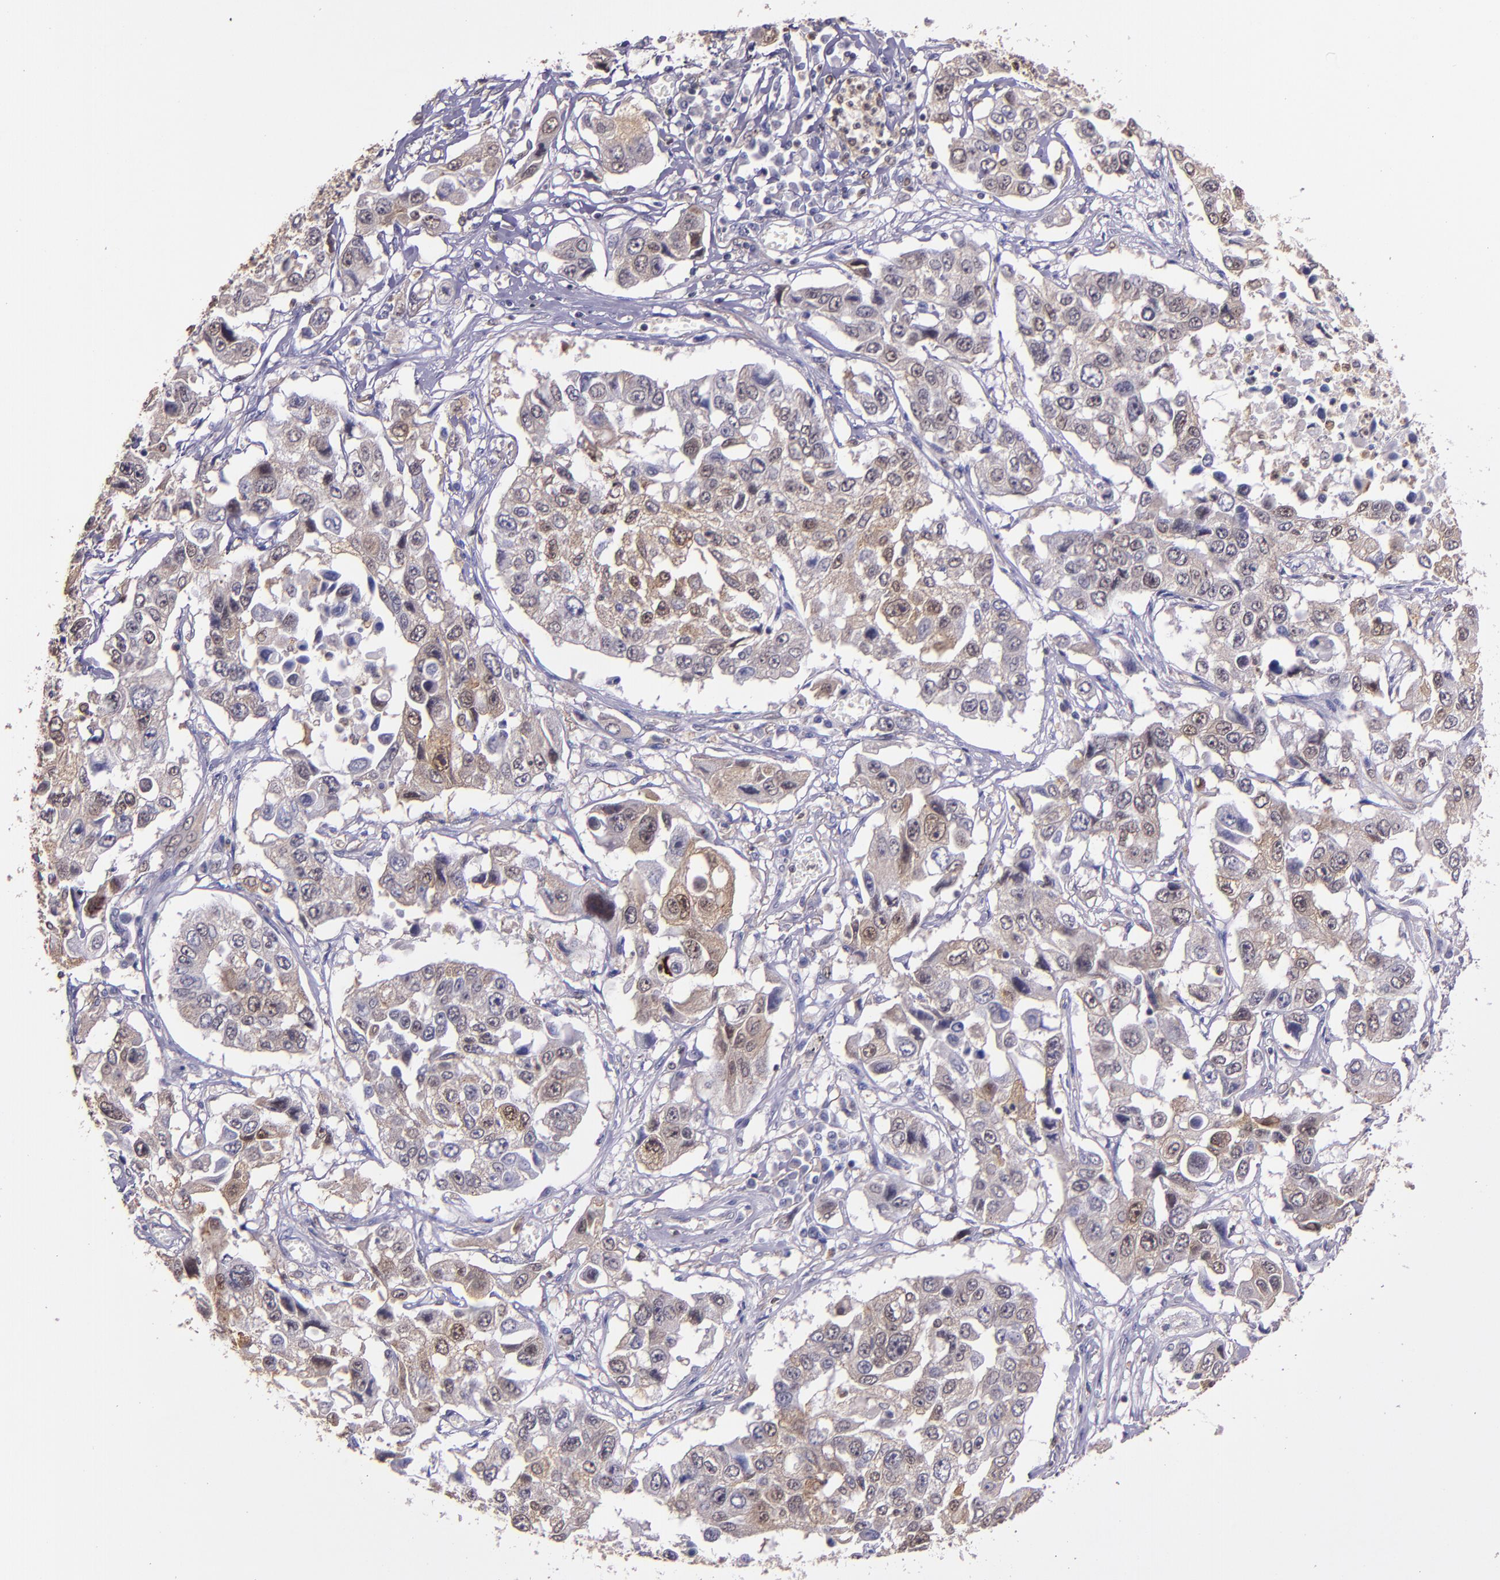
{"staining": {"intensity": "weak", "quantity": "25%-75%", "location": "cytoplasmic/membranous,nuclear"}, "tissue": "lung cancer", "cell_type": "Tumor cells", "image_type": "cancer", "snomed": [{"axis": "morphology", "description": "Squamous cell carcinoma, NOS"}, {"axis": "topography", "description": "Lung"}], "caption": "DAB immunohistochemical staining of squamous cell carcinoma (lung) demonstrates weak cytoplasmic/membranous and nuclear protein staining in approximately 25%-75% of tumor cells.", "gene": "STAT6", "patient": {"sex": "male", "age": 71}}